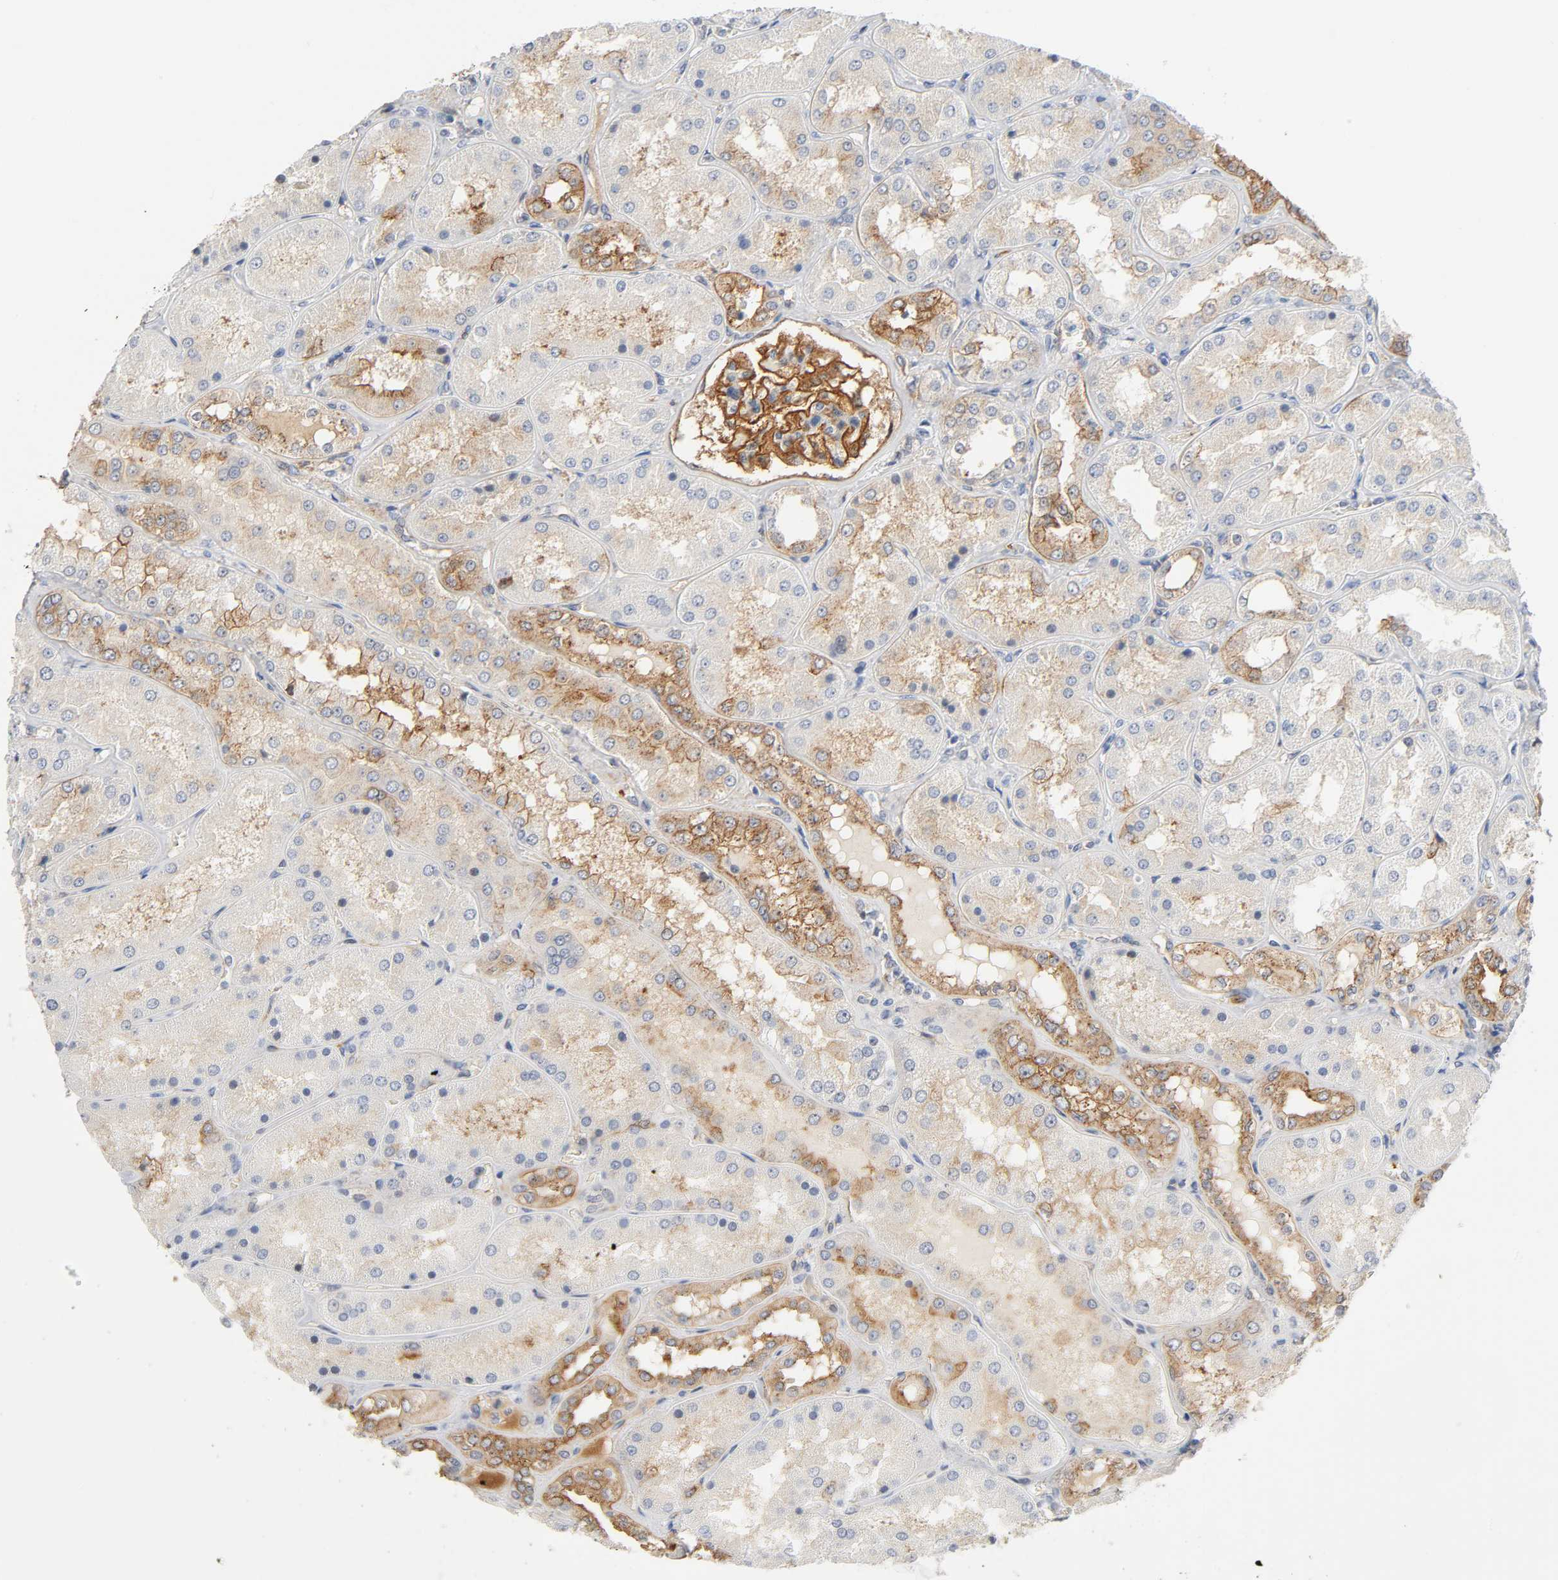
{"staining": {"intensity": "strong", "quantity": ">75%", "location": "cytoplasmic/membranous"}, "tissue": "kidney", "cell_type": "Cells in glomeruli", "image_type": "normal", "snomed": [{"axis": "morphology", "description": "Normal tissue, NOS"}, {"axis": "topography", "description": "Kidney"}], "caption": "IHC photomicrograph of normal human kidney stained for a protein (brown), which shows high levels of strong cytoplasmic/membranous staining in about >75% of cells in glomeruli.", "gene": "CD2AP", "patient": {"sex": "female", "age": 56}}